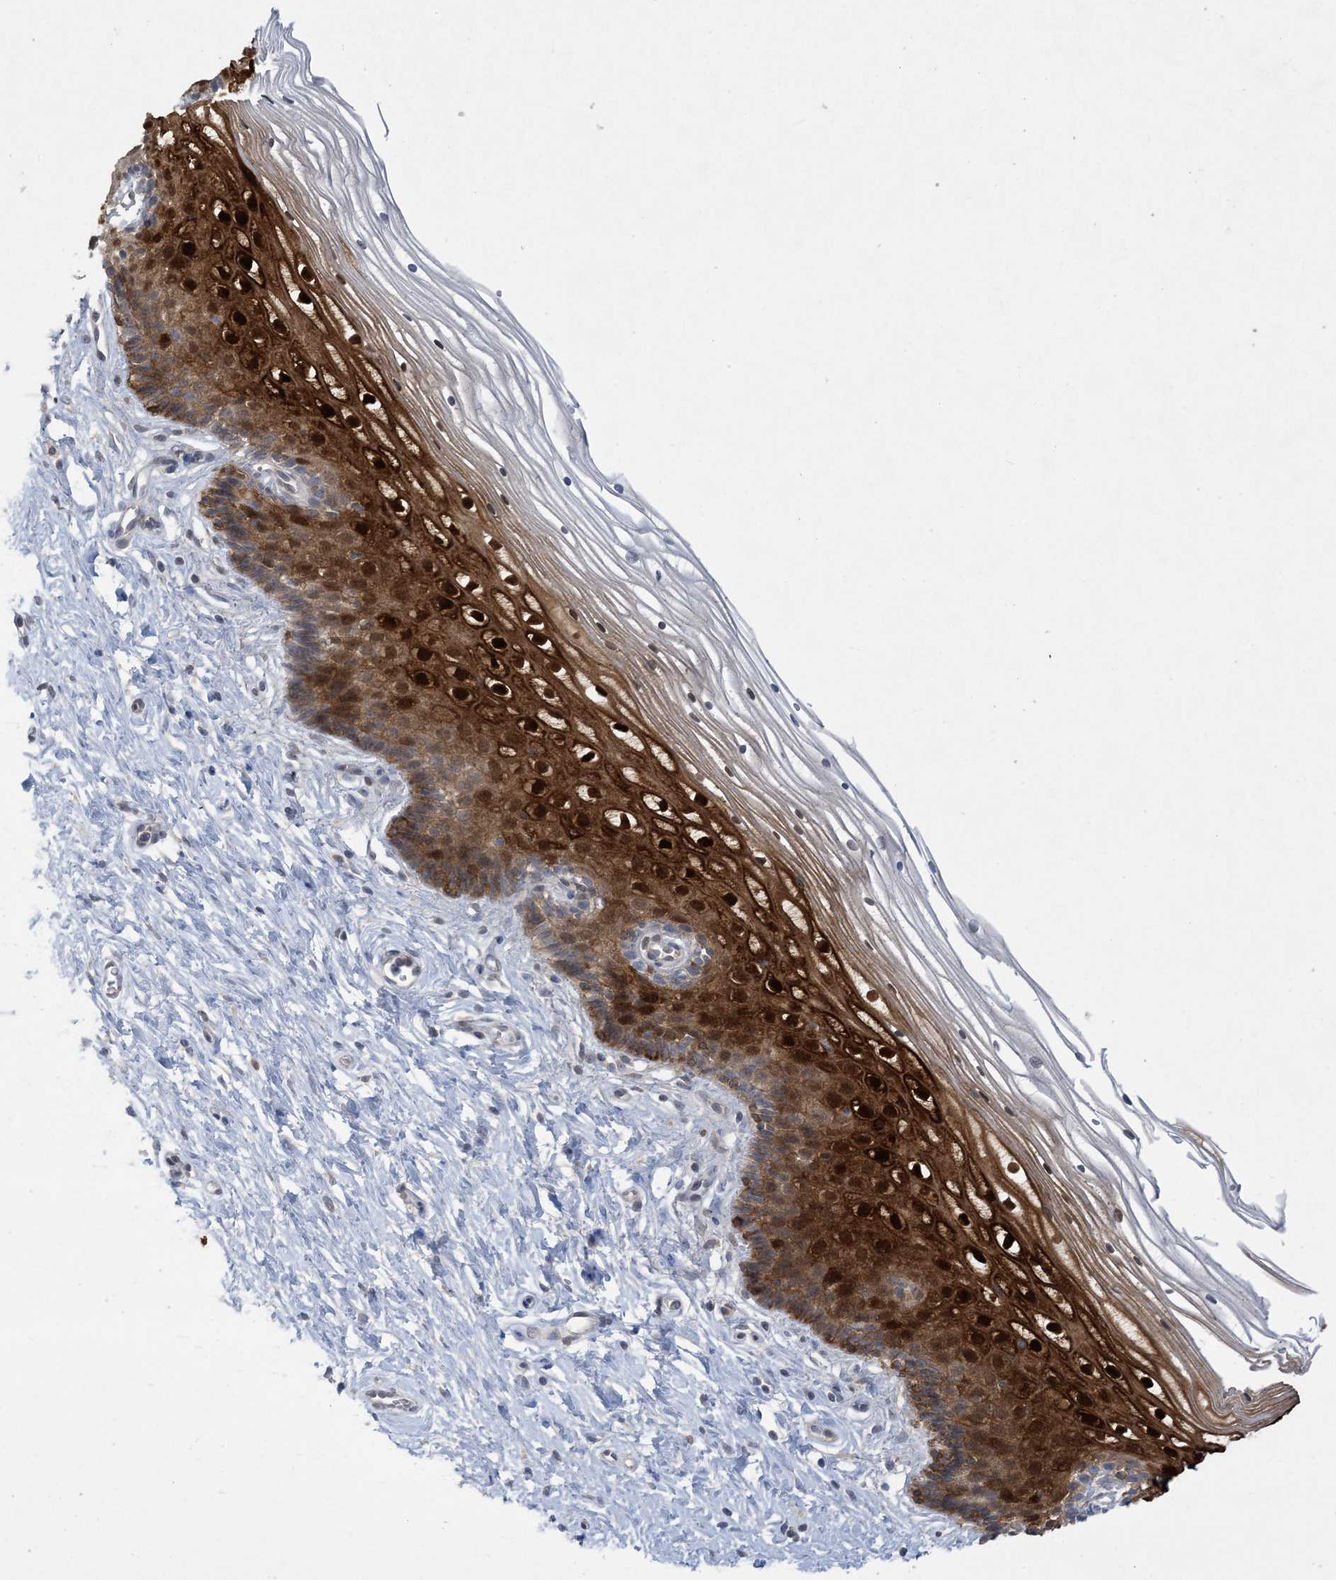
{"staining": {"intensity": "weak", "quantity": "<25%", "location": "cytoplasmic/membranous"}, "tissue": "cervix", "cell_type": "Glandular cells", "image_type": "normal", "snomed": [{"axis": "morphology", "description": "Normal tissue, NOS"}, {"axis": "topography", "description": "Cervix"}], "caption": "DAB immunohistochemical staining of benign human cervix demonstrates no significant expression in glandular cells. The staining was performed using DAB to visualize the protein expression in brown, while the nuclei were stained in blue with hematoxylin (Magnification: 20x).", "gene": "HMGCS1", "patient": {"sex": "female", "age": 33}}